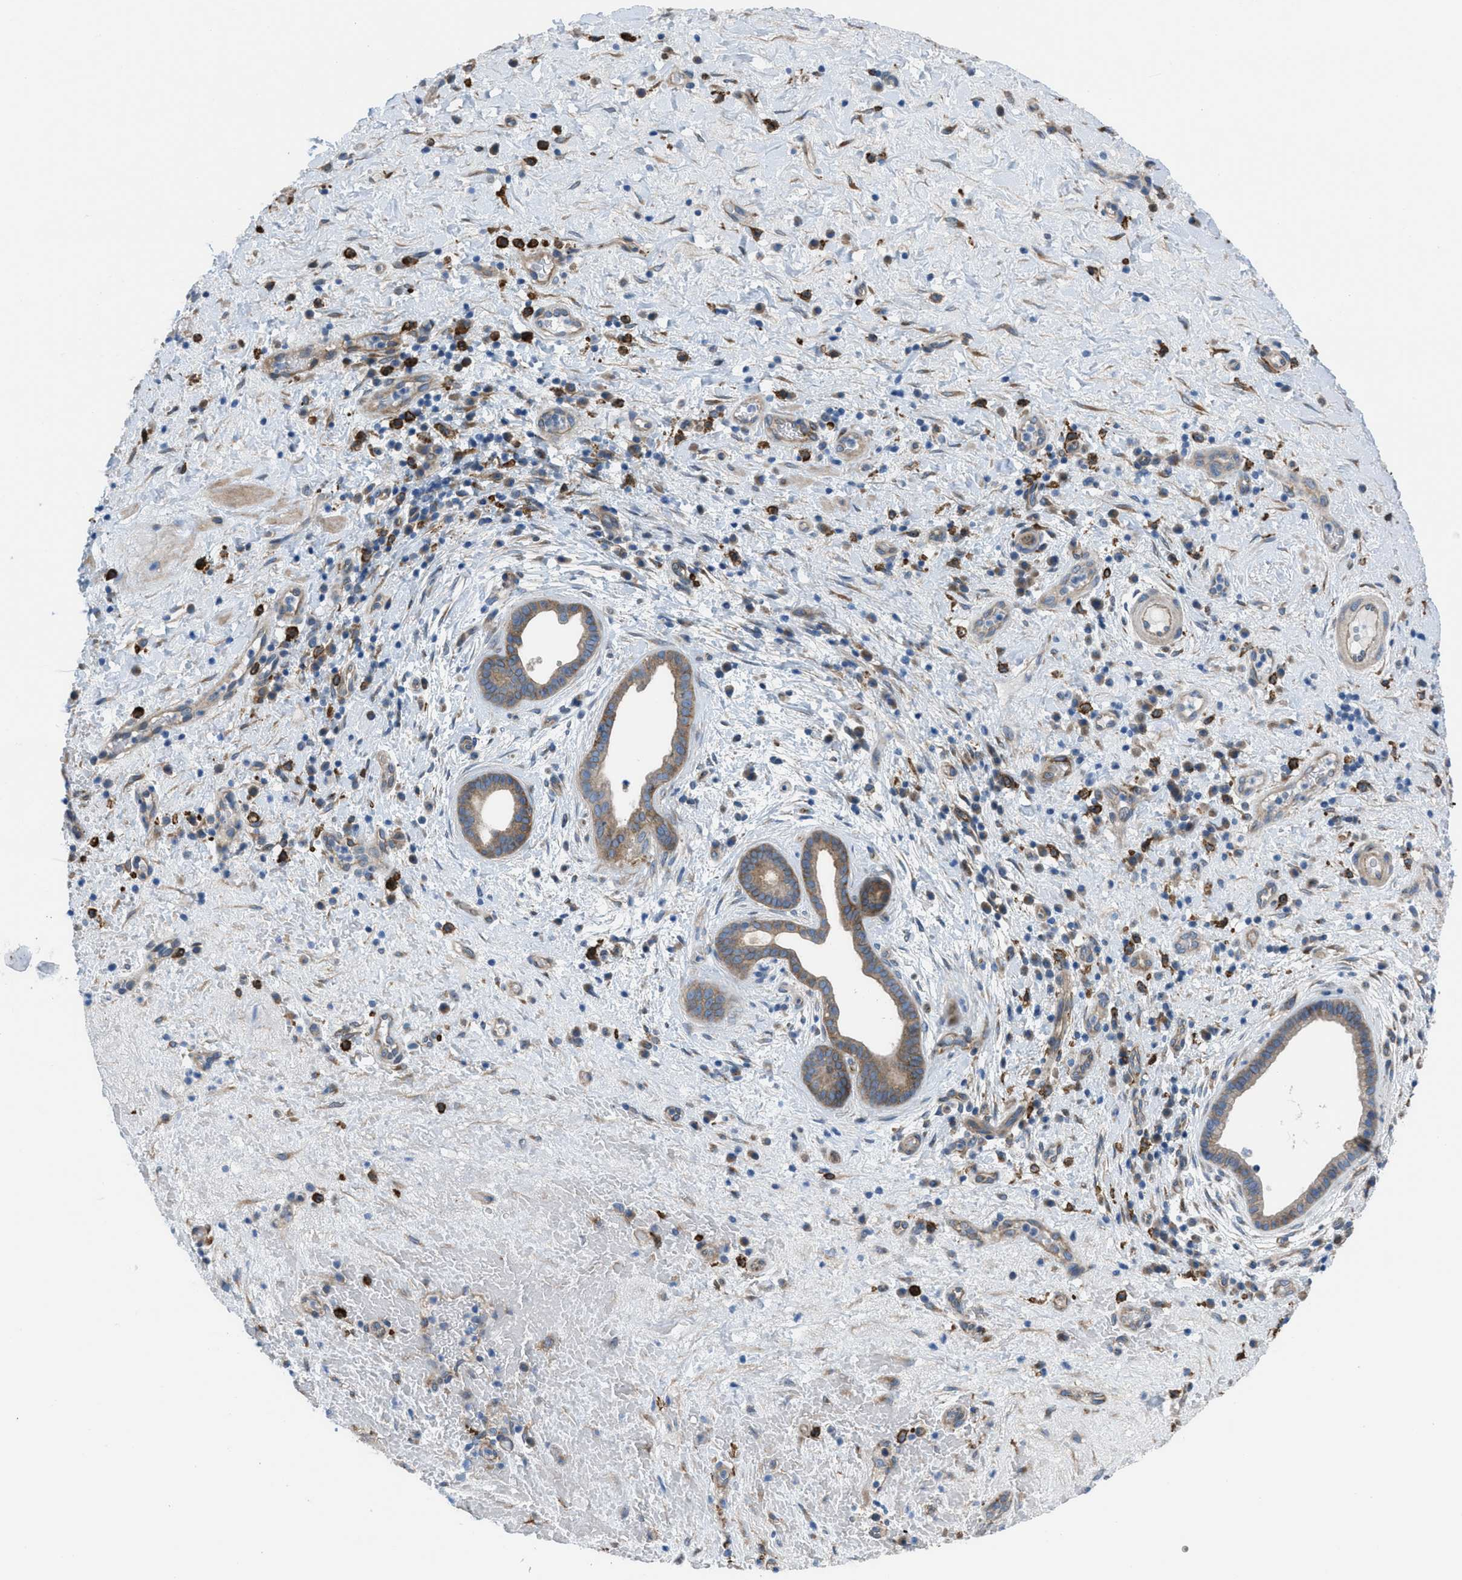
{"staining": {"intensity": "moderate", "quantity": ">75%", "location": "cytoplasmic/membranous"}, "tissue": "liver cancer", "cell_type": "Tumor cells", "image_type": "cancer", "snomed": [{"axis": "morphology", "description": "Cholangiocarcinoma"}, {"axis": "topography", "description": "Liver"}], "caption": "Cholangiocarcinoma (liver) stained with a brown dye demonstrates moderate cytoplasmic/membranous positive expression in about >75% of tumor cells.", "gene": "EGFR", "patient": {"sex": "female", "age": 38}}